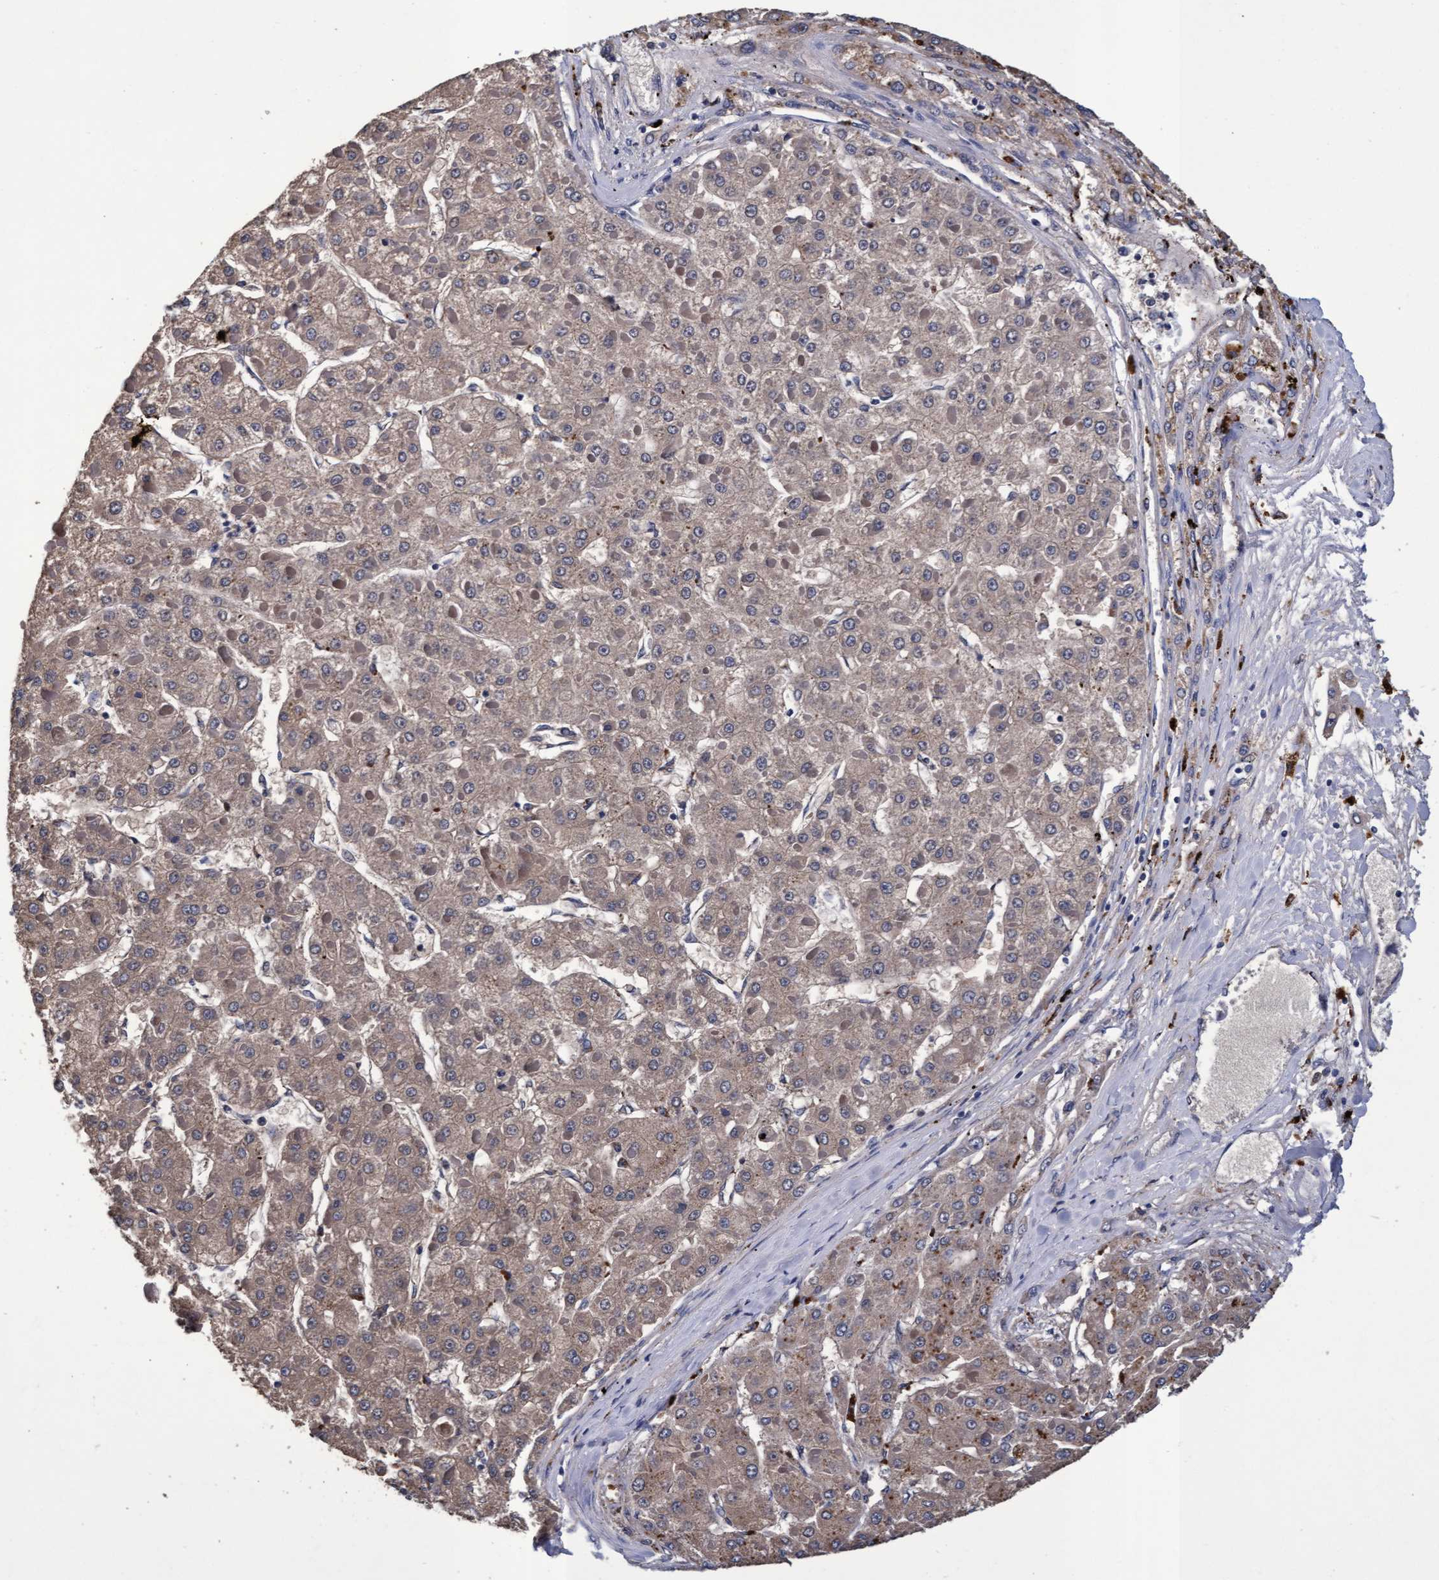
{"staining": {"intensity": "weak", "quantity": "<25%", "location": "cytoplasmic/membranous"}, "tissue": "liver cancer", "cell_type": "Tumor cells", "image_type": "cancer", "snomed": [{"axis": "morphology", "description": "Carcinoma, Hepatocellular, NOS"}, {"axis": "topography", "description": "Liver"}], "caption": "Tumor cells show no significant protein positivity in liver cancer.", "gene": "CPQ", "patient": {"sex": "female", "age": 73}}